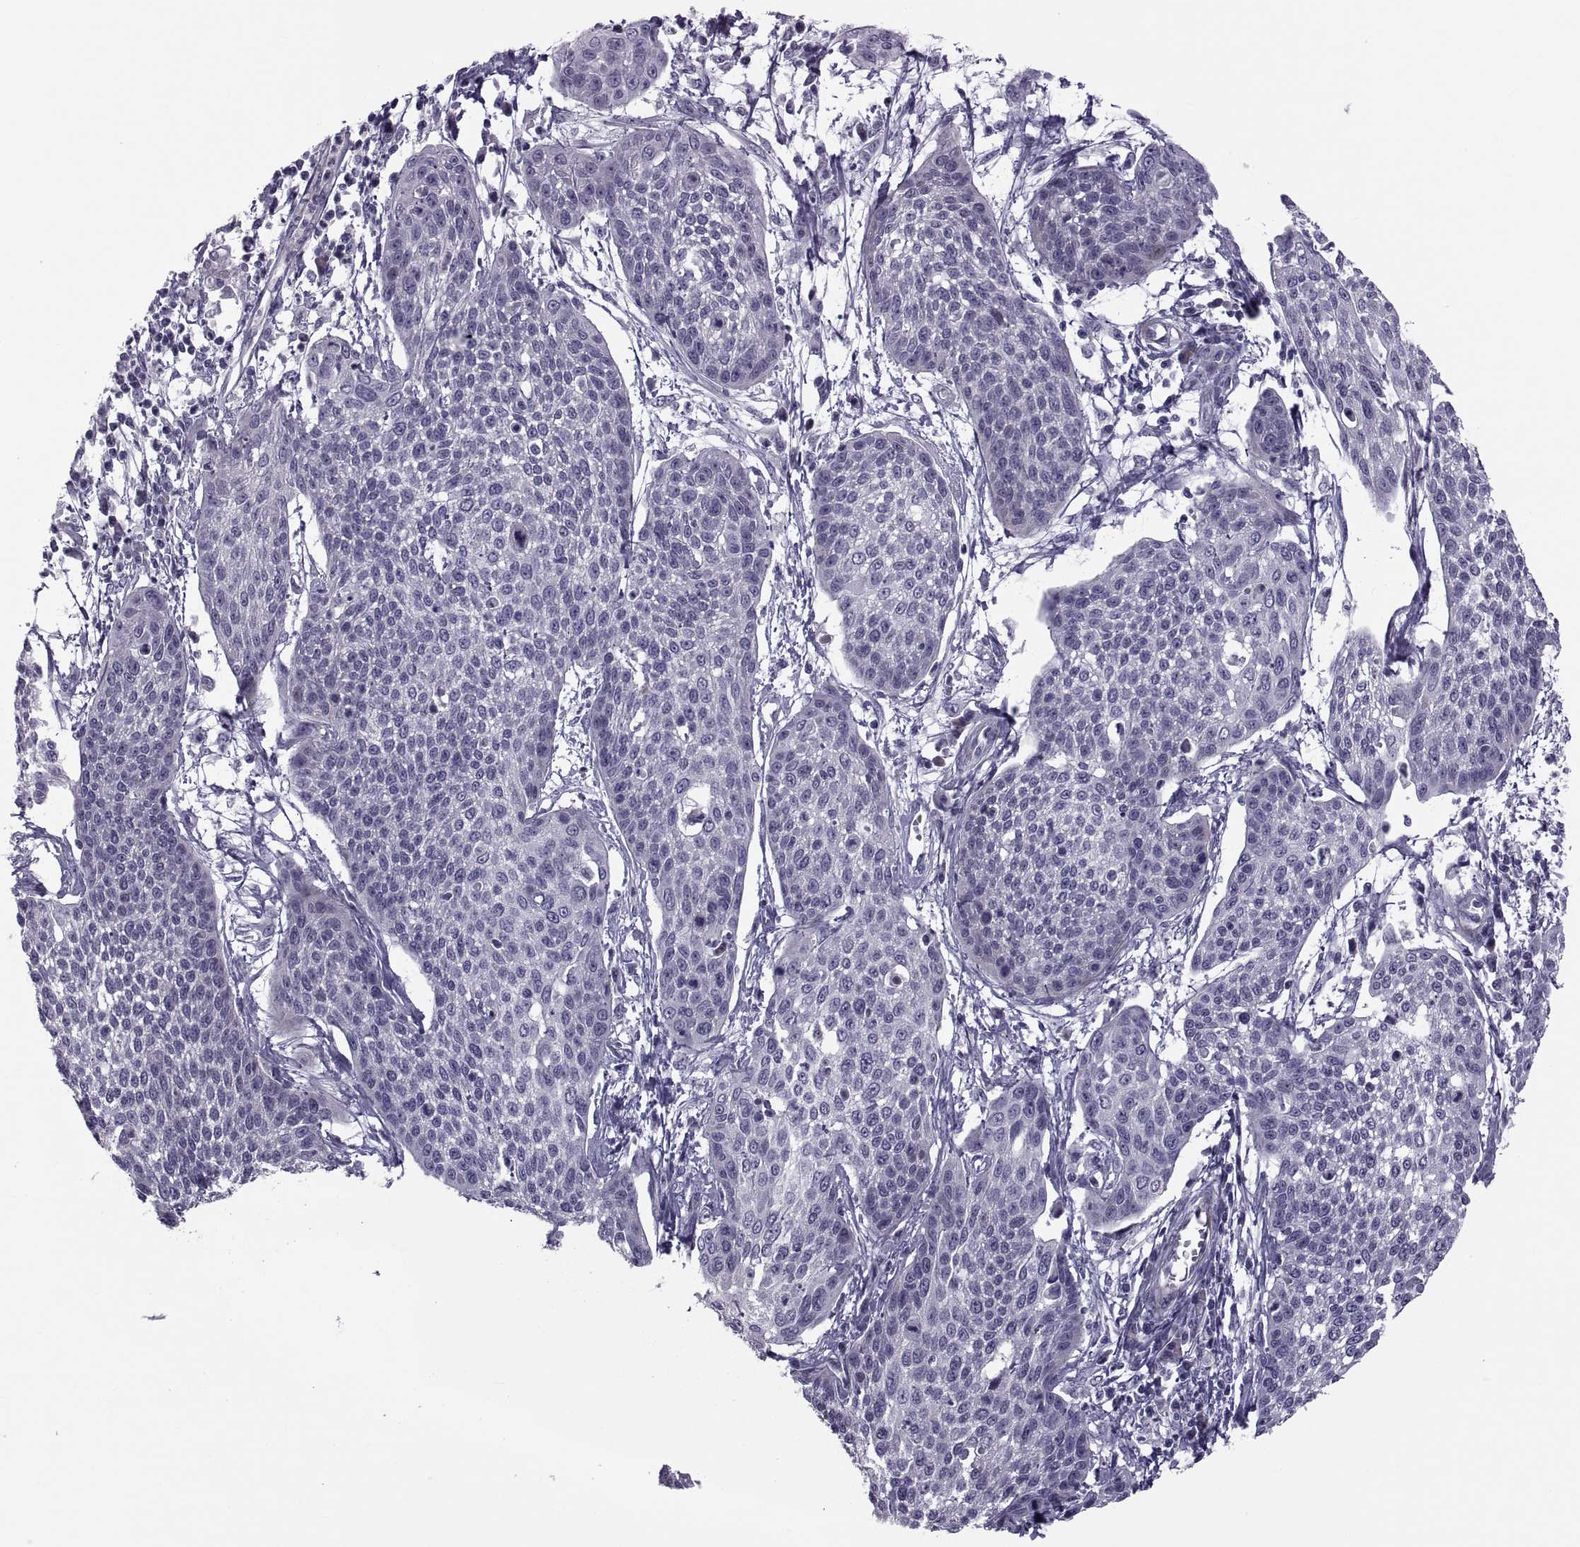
{"staining": {"intensity": "negative", "quantity": "none", "location": "none"}, "tissue": "cervical cancer", "cell_type": "Tumor cells", "image_type": "cancer", "snomed": [{"axis": "morphology", "description": "Squamous cell carcinoma, NOS"}, {"axis": "topography", "description": "Cervix"}], "caption": "This is a photomicrograph of immunohistochemistry staining of cervical squamous cell carcinoma, which shows no expression in tumor cells.", "gene": "TMEM158", "patient": {"sex": "female", "age": 34}}